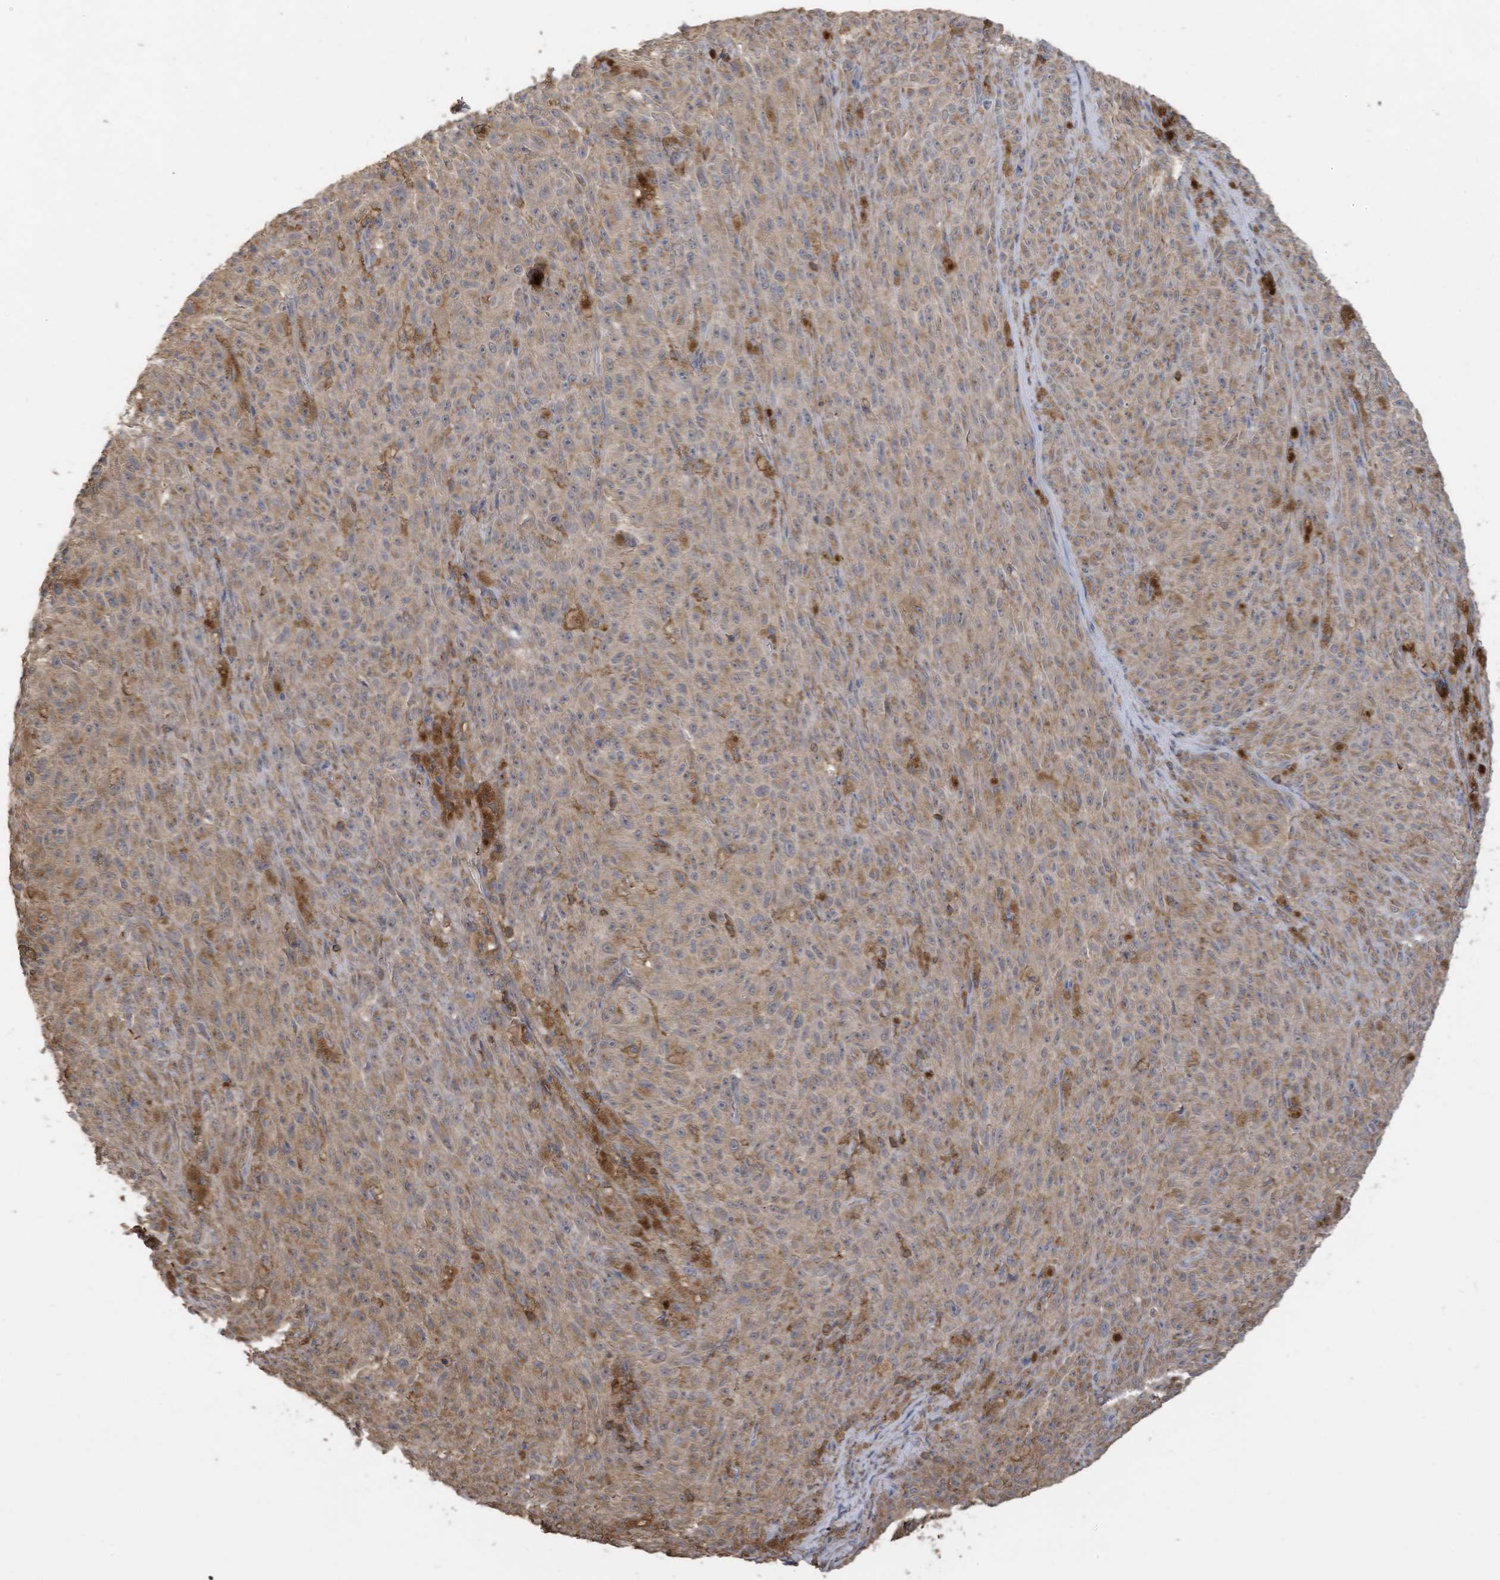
{"staining": {"intensity": "weak", "quantity": ">75%", "location": "cytoplasmic/membranous"}, "tissue": "melanoma", "cell_type": "Tumor cells", "image_type": "cancer", "snomed": [{"axis": "morphology", "description": "Malignant melanoma, NOS"}, {"axis": "topography", "description": "Skin"}], "caption": "Tumor cells show low levels of weak cytoplasmic/membranous staining in approximately >75% of cells in human malignant melanoma. The staining was performed using DAB, with brown indicating positive protein expression. Nuclei are stained blue with hematoxylin.", "gene": "COX10", "patient": {"sex": "female", "age": 82}}